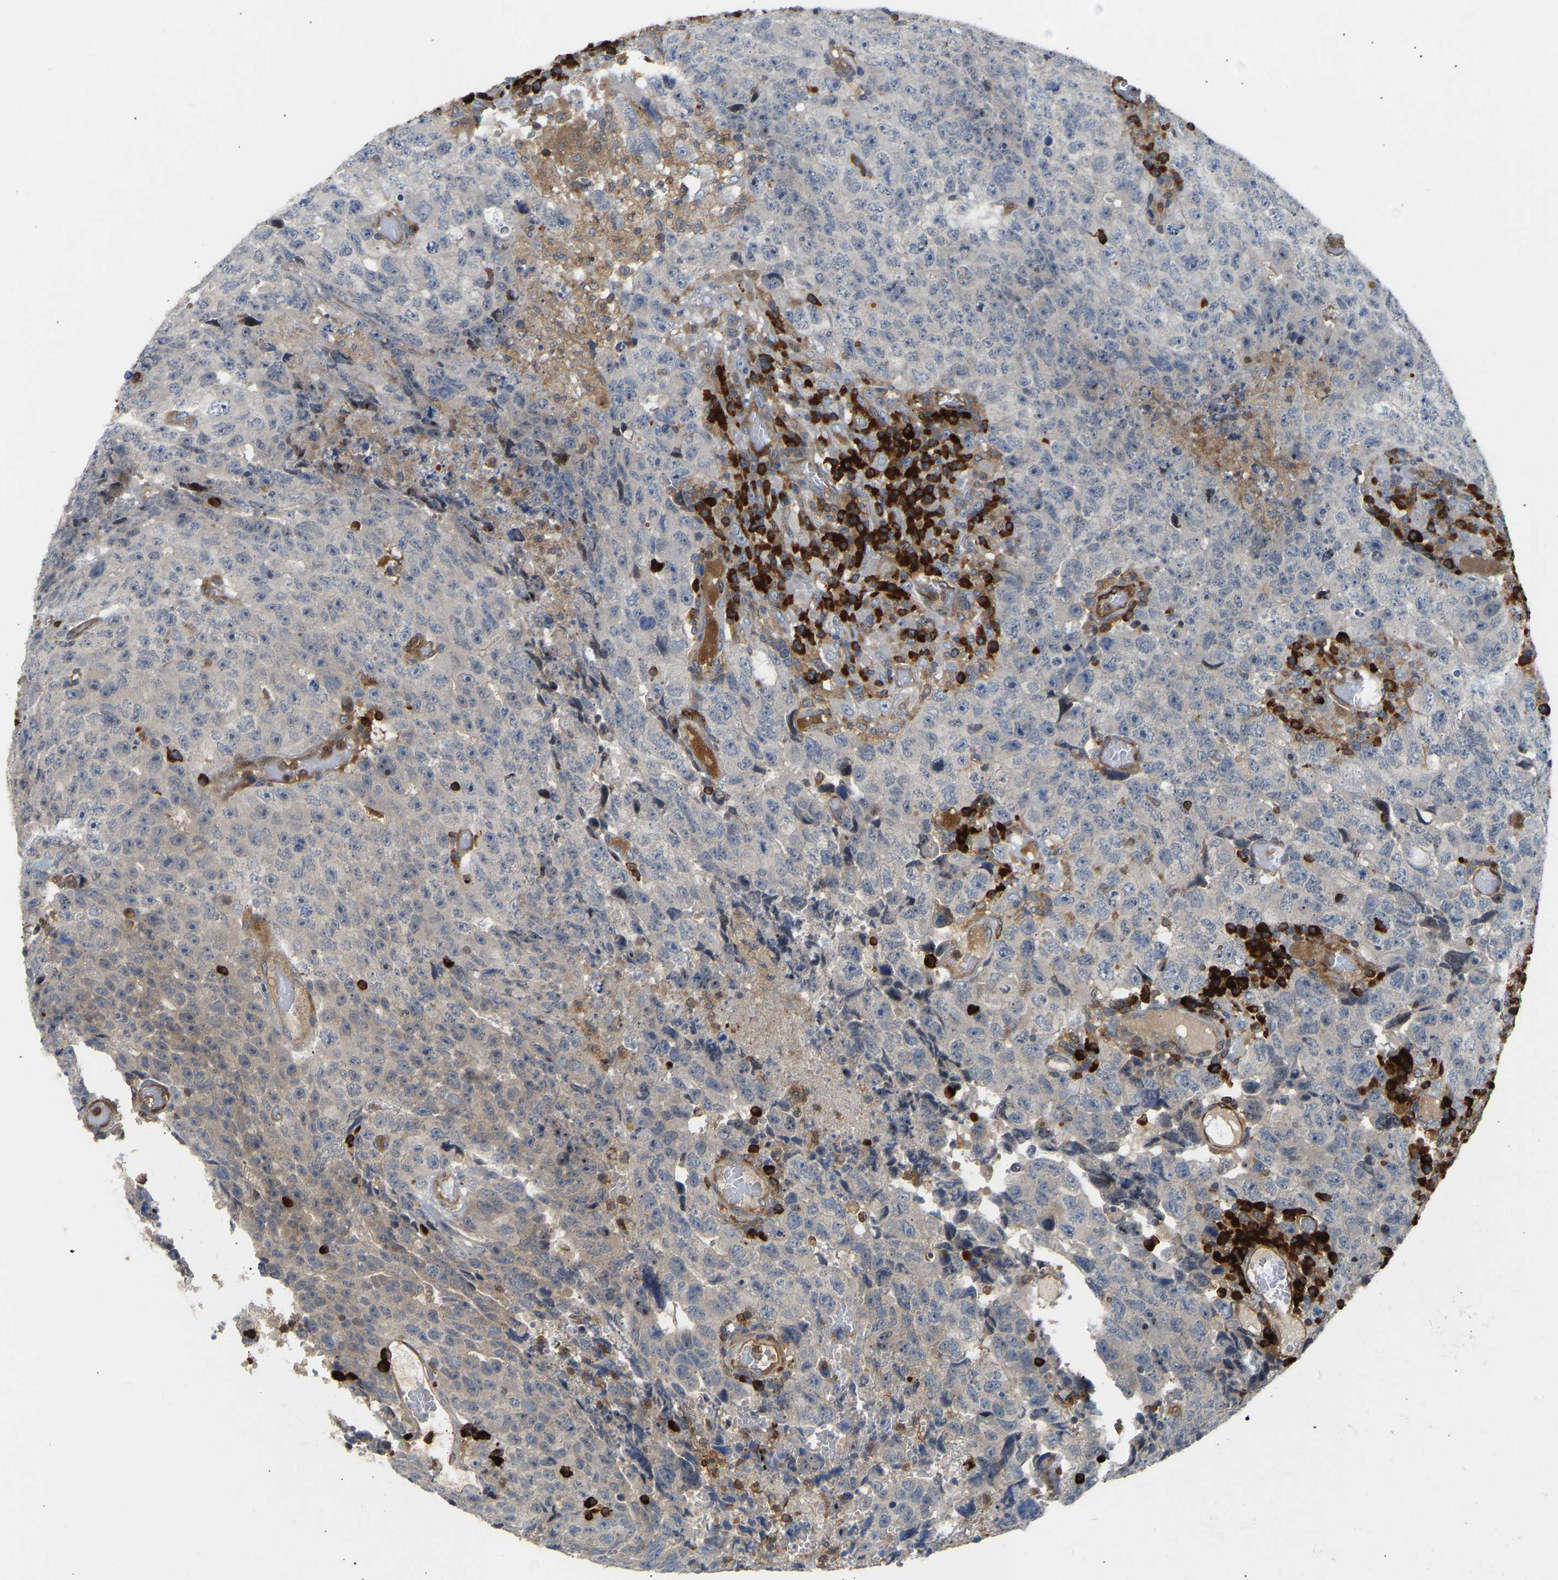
{"staining": {"intensity": "negative", "quantity": "none", "location": "none"}, "tissue": "testis cancer", "cell_type": "Tumor cells", "image_type": "cancer", "snomed": [{"axis": "morphology", "description": "Necrosis, NOS"}, {"axis": "morphology", "description": "Carcinoma, Embryonal, NOS"}, {"axis": "topography", "description": "Testis"}], "caption": "Immunohistochemistry (IHC) of testis embryonal carcinoma displays no positivity in tumor cells.", "gene": "PLCG2", "patient": {"sex": "male", "age": 19}}